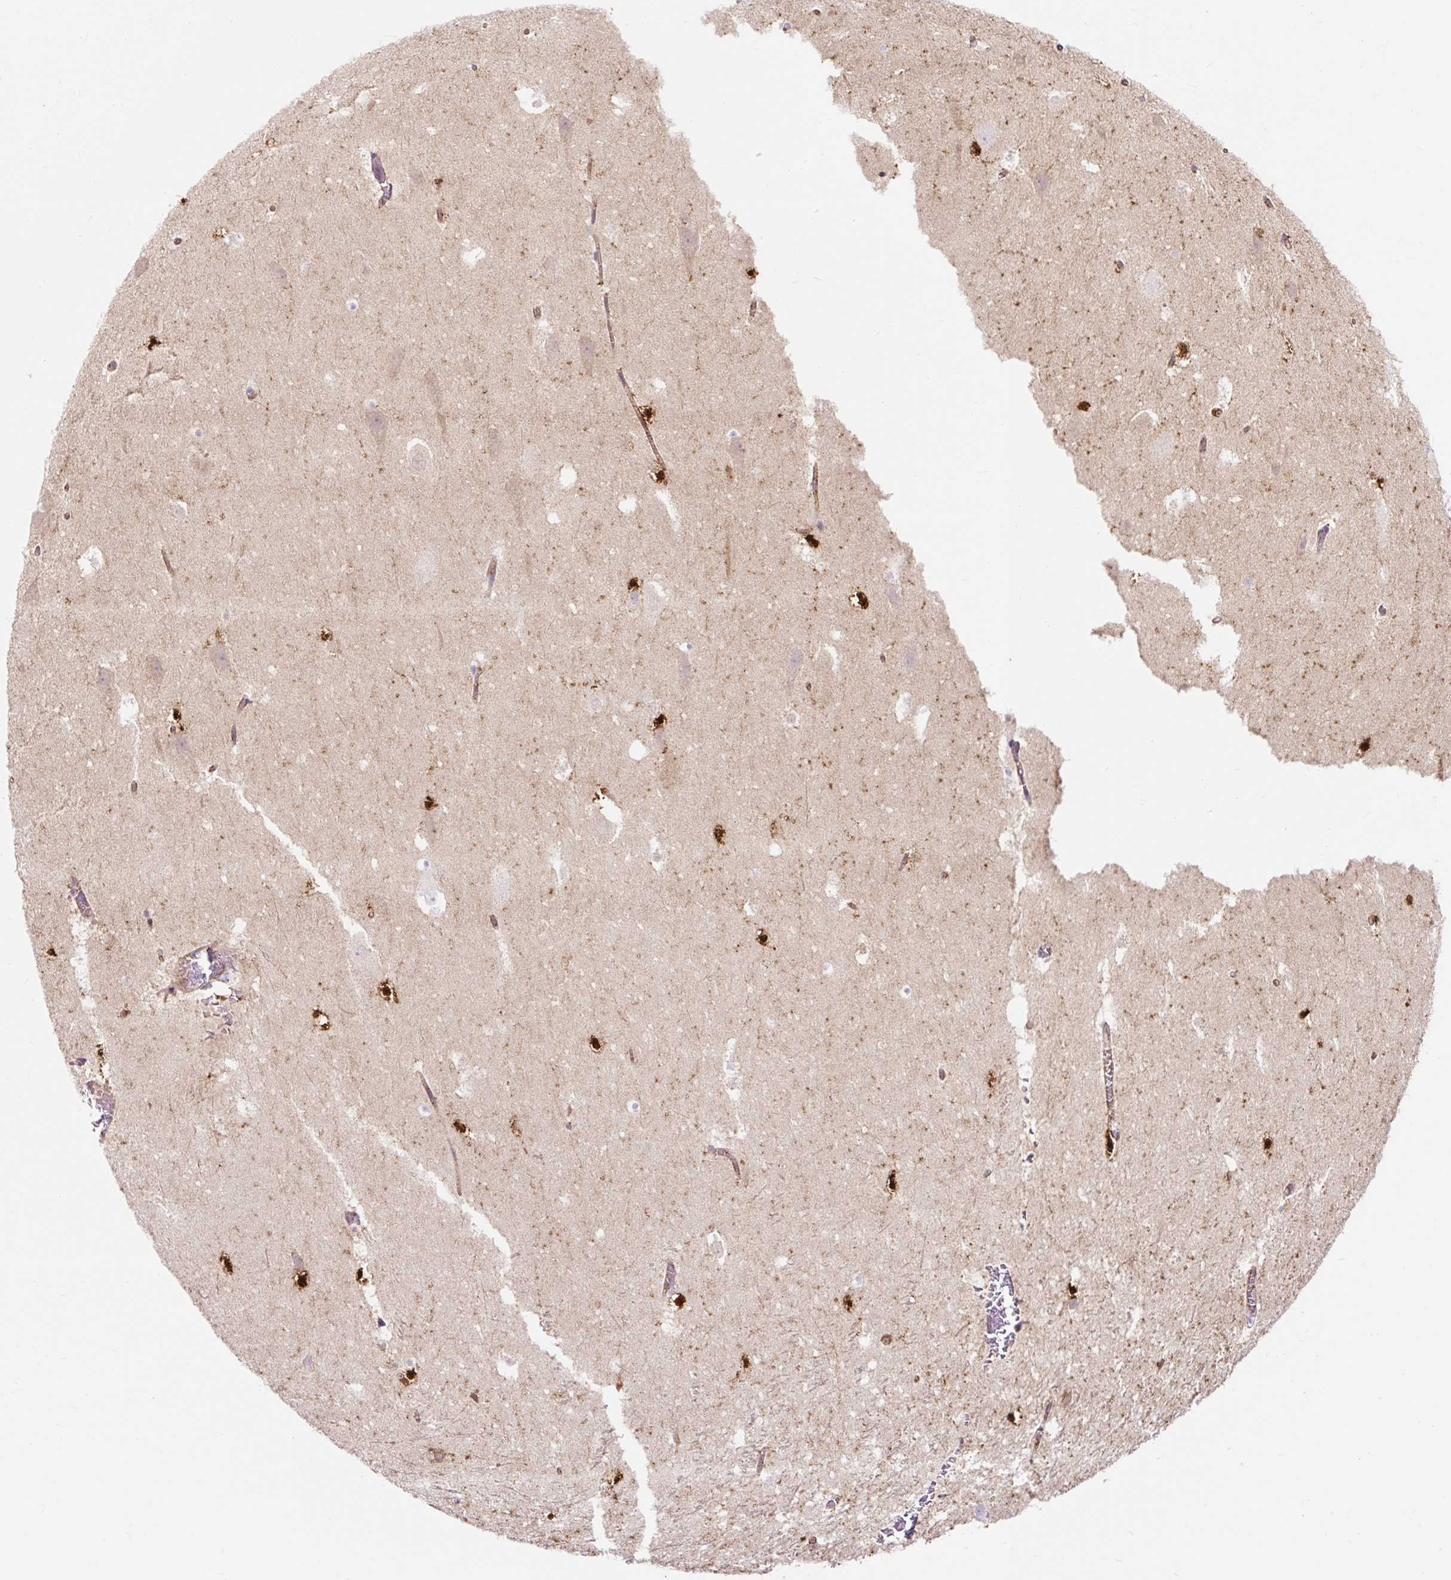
{"staining": {"intensity": "strong", "quantity": "<25%", "location": "cytoplasmic/membranous,nuclear"}, "tissue": "hippocampus", "cell_type": "Glial cells", "image_type": "normal", "snomed": [{"axis": "morphology", "description": "Normal tissue, NOS"}, {"axis": "topography", "description": "Hippocampus"}], "caption": "Immunohistochemical staining of normal hippocampus exhibits medium levels of strong cytoplasmic/membranous,nuclear positivity in approximately <25% of glial cells.", "gene": "HIP1R", "patient": {"sex": "female", "age": 42}}